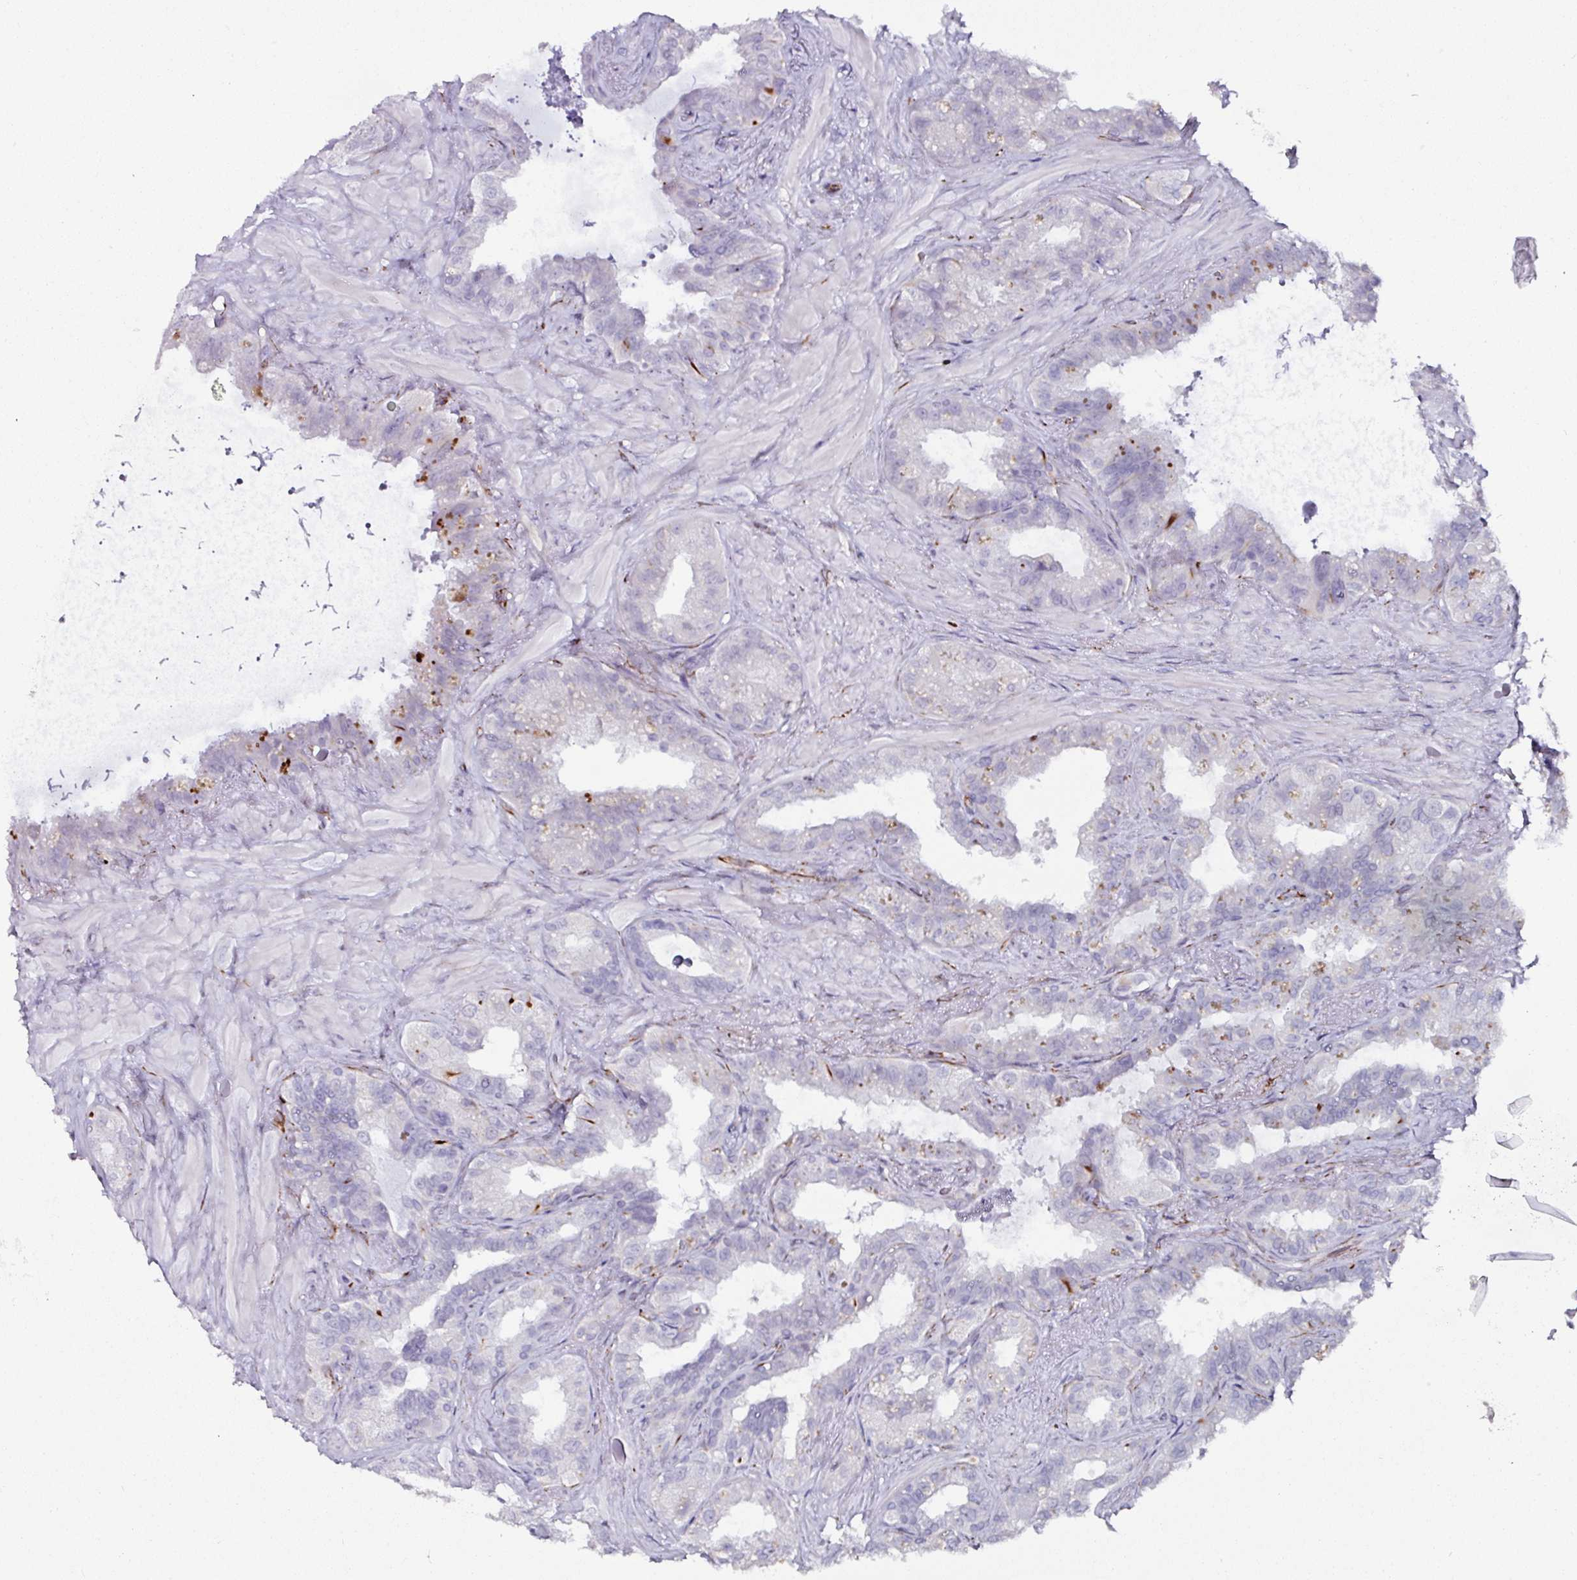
{"staining": {"intensity": "moderate", "quantity": "<25%", "location": "cytoplasmic/membranous"}, "tissue": "seminal vesicle", "cell_type": "Glandular cells", "image_type": "normal", "snomed": [{"axis": "morphology", "description": "Normal tissue, NOS"}, {"axis": "topography", "description": "Seminal veicle"}, {"axis": "topography", "description": "Peripheral nerve tissue"}], "caption": "Glandular cells reveal moderate cytoplasmic/membranous expression in about <25% of cells in unremarkable seminal vesicle. Nuclei are stained in blue.", "gene": "TMPRSS9", "patient": {"sex": "male", "age": 76}}